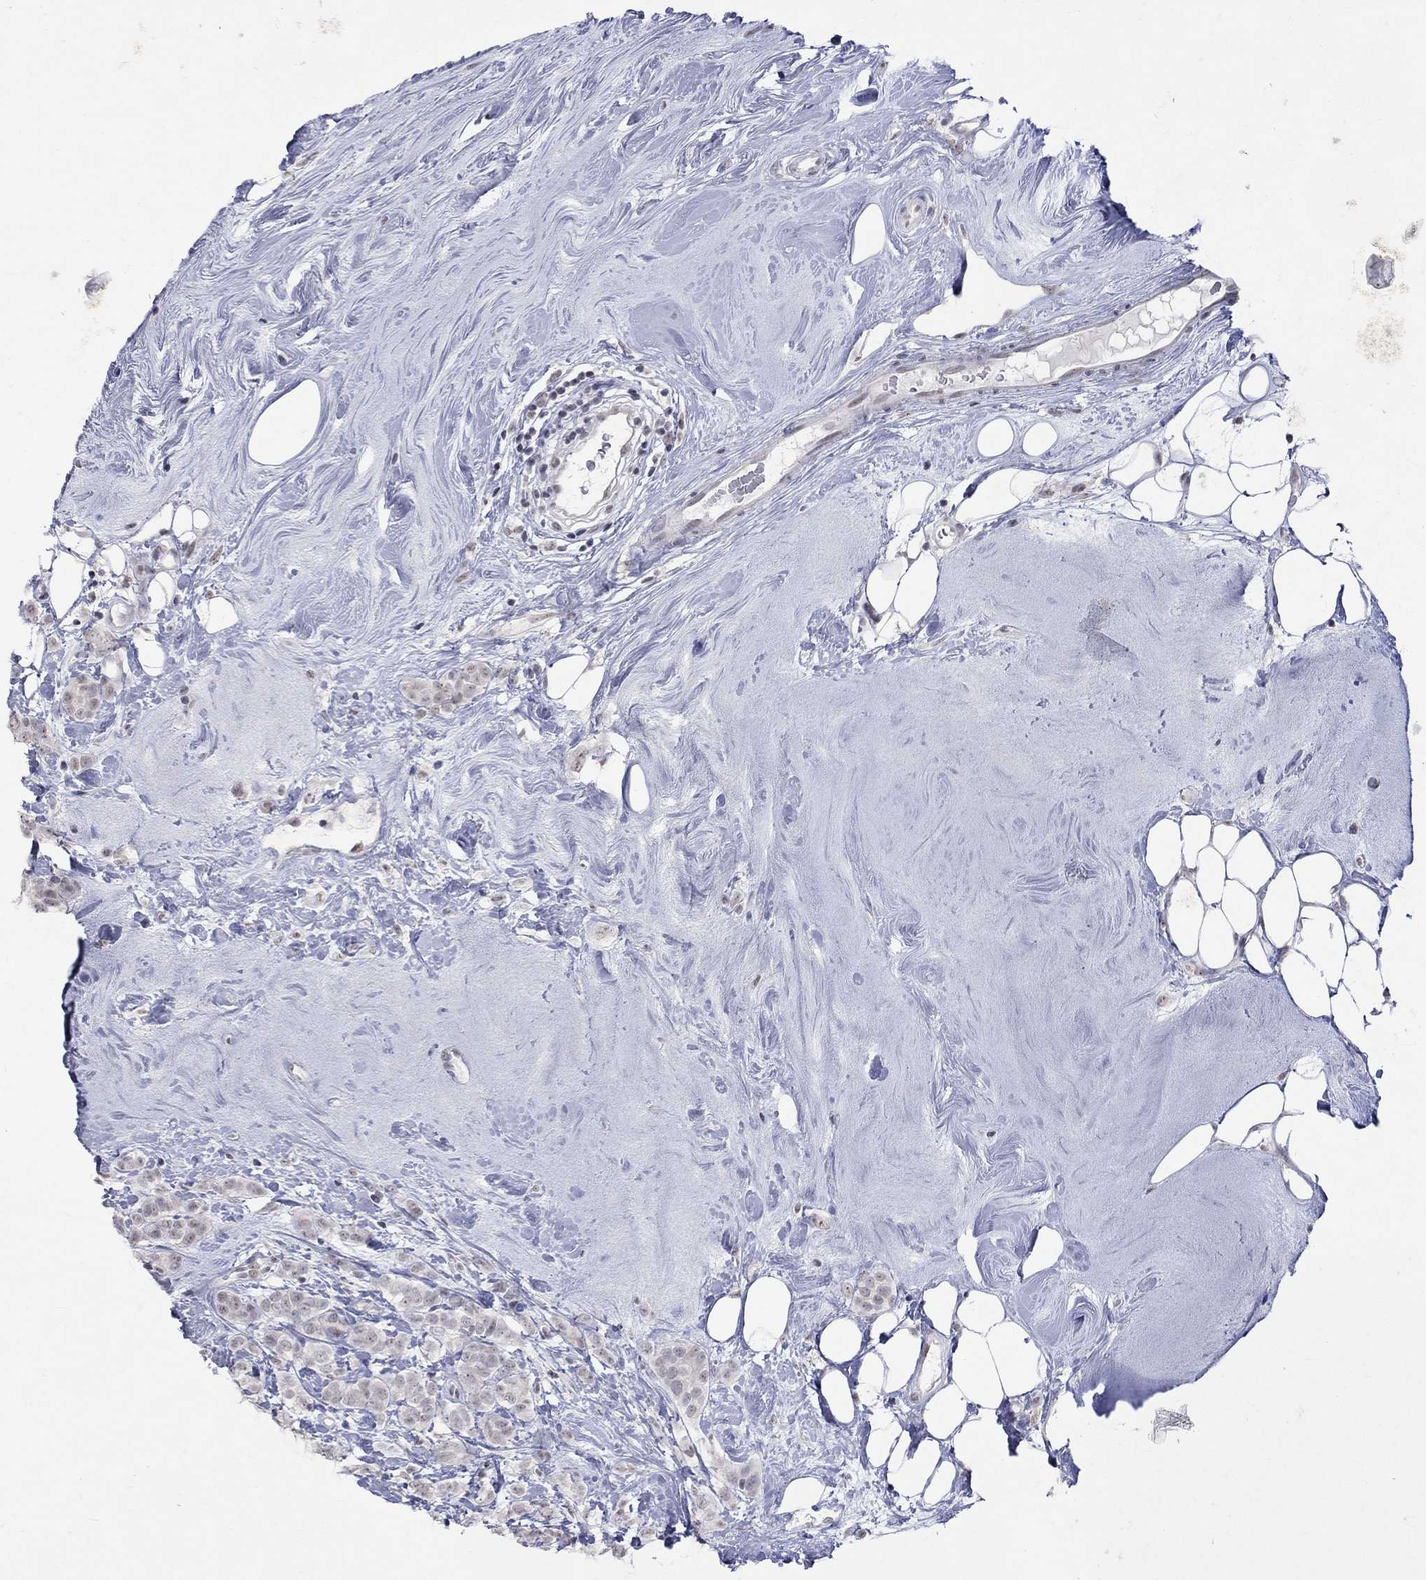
{"staining": {"intensity": "negative", "quantity": "none", "location": "none"}, "tissue": "breast cancer", "cell_type": "Tumor cells", "image_type": "cancer", "snomed": [{"axis": "morphology", "description": "Lobular carcinoma"}, {"axis": "topography", "description": "Breast"}], "caption": "High magnification brightfield microscopy of breast lobular carcinoma stained with DAB (brown) and counterstained with hematoxylin (blue): tumor cells show no significant positivity.", "gene": "TMEM143", "patient": {"sex": "female", "age": 49}}